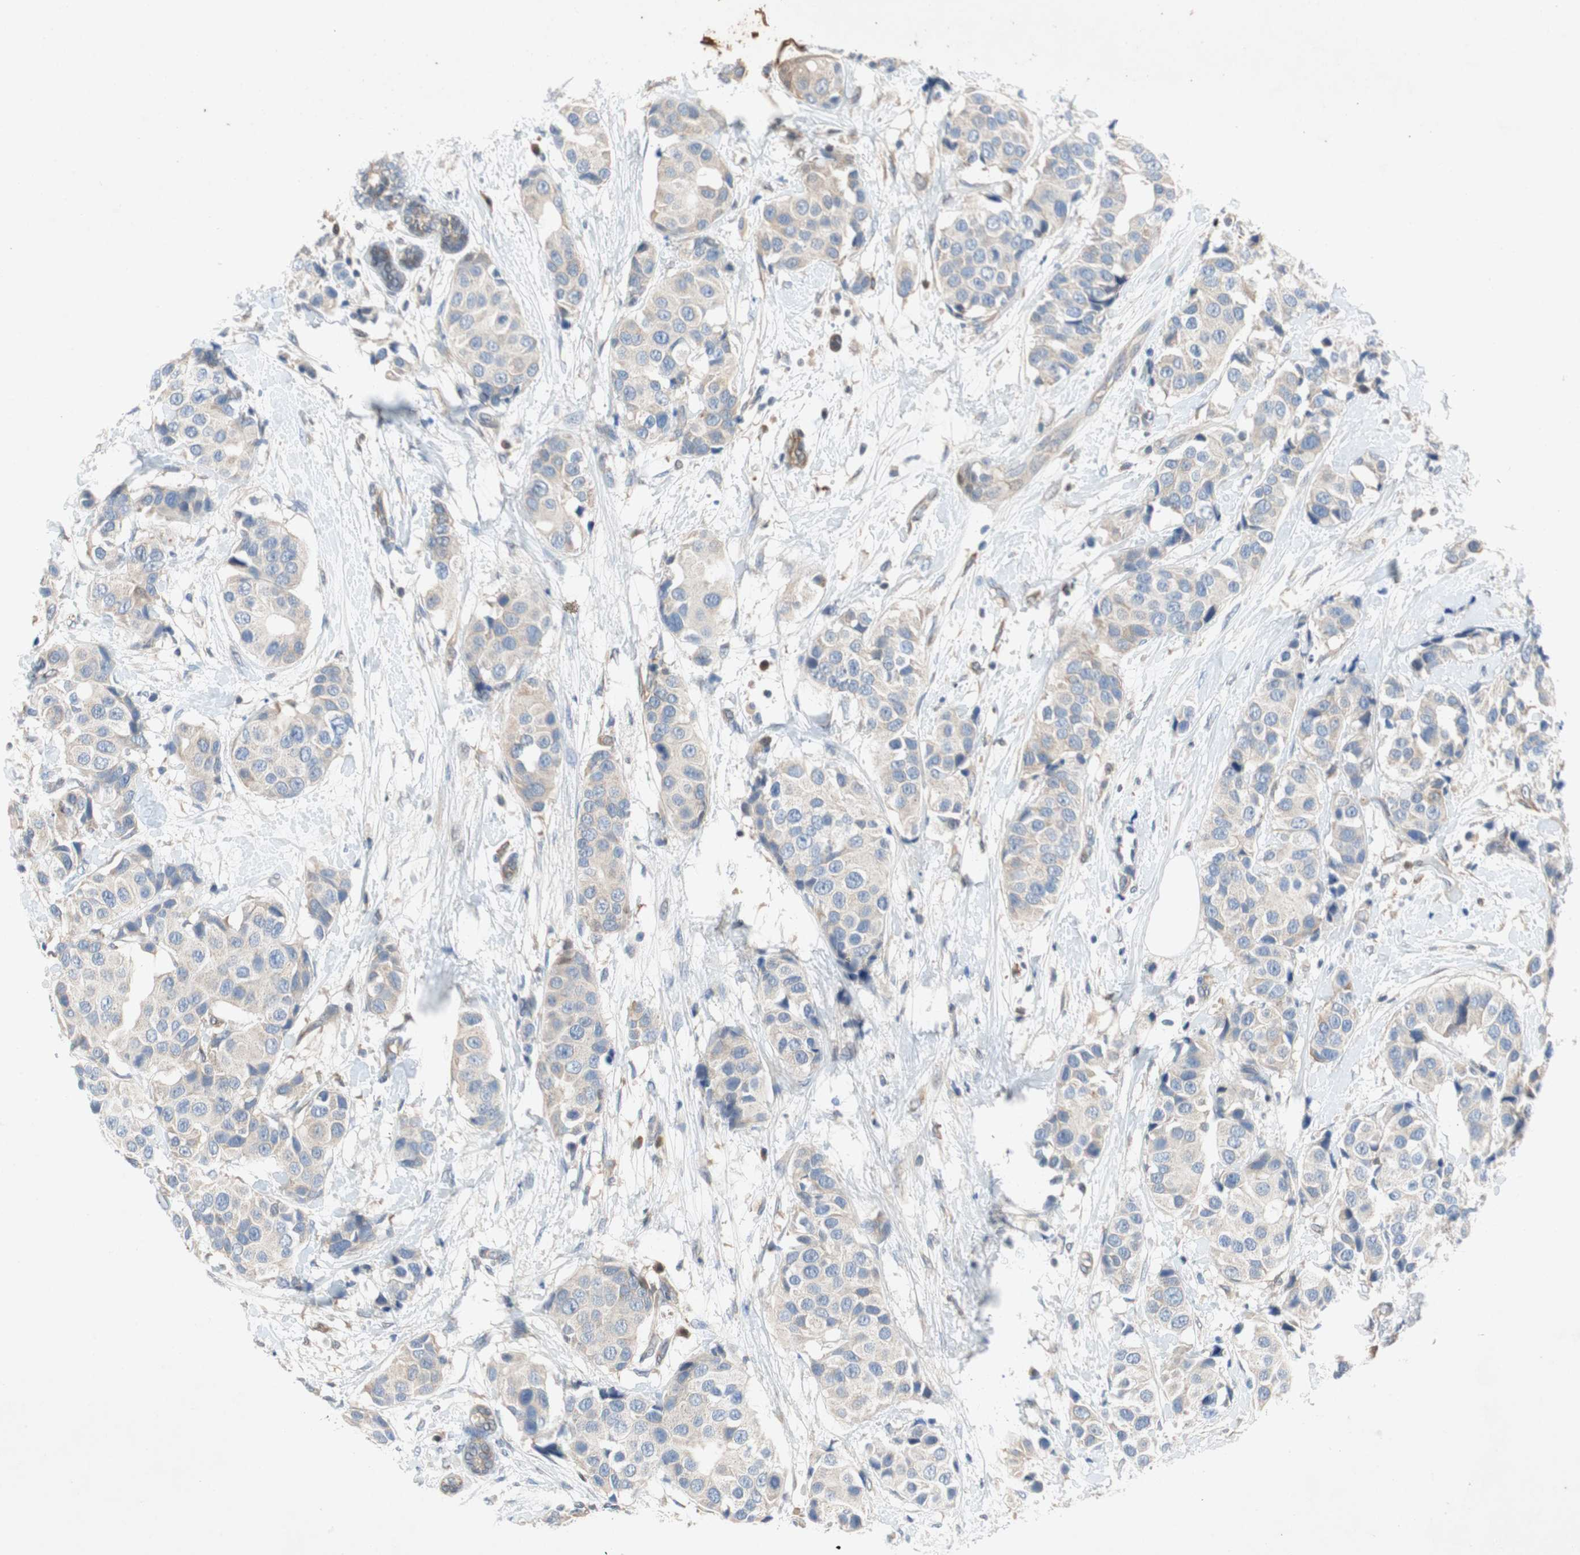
{"staining": {"intensity": "weak", "quantity": "<25%", "location": "cytoplasmic/membranous"}, "tissue": "breast cancer", "cell_type": "Tumor cells", "image_type": "cancer", "snomed": [{"axis": "morphology", "description": "Normal tissue, NOS"}, {"axis": "morphology", "description": "Duct carcinoma"}, {"axis": "topography", "description": "Breast"}], "caption": "The histopathology image displays no significant staining in tumor cells of breast intraductal carcinoma.", "gene": "RELB", "patient": {"sex": "female", "age": 39}}